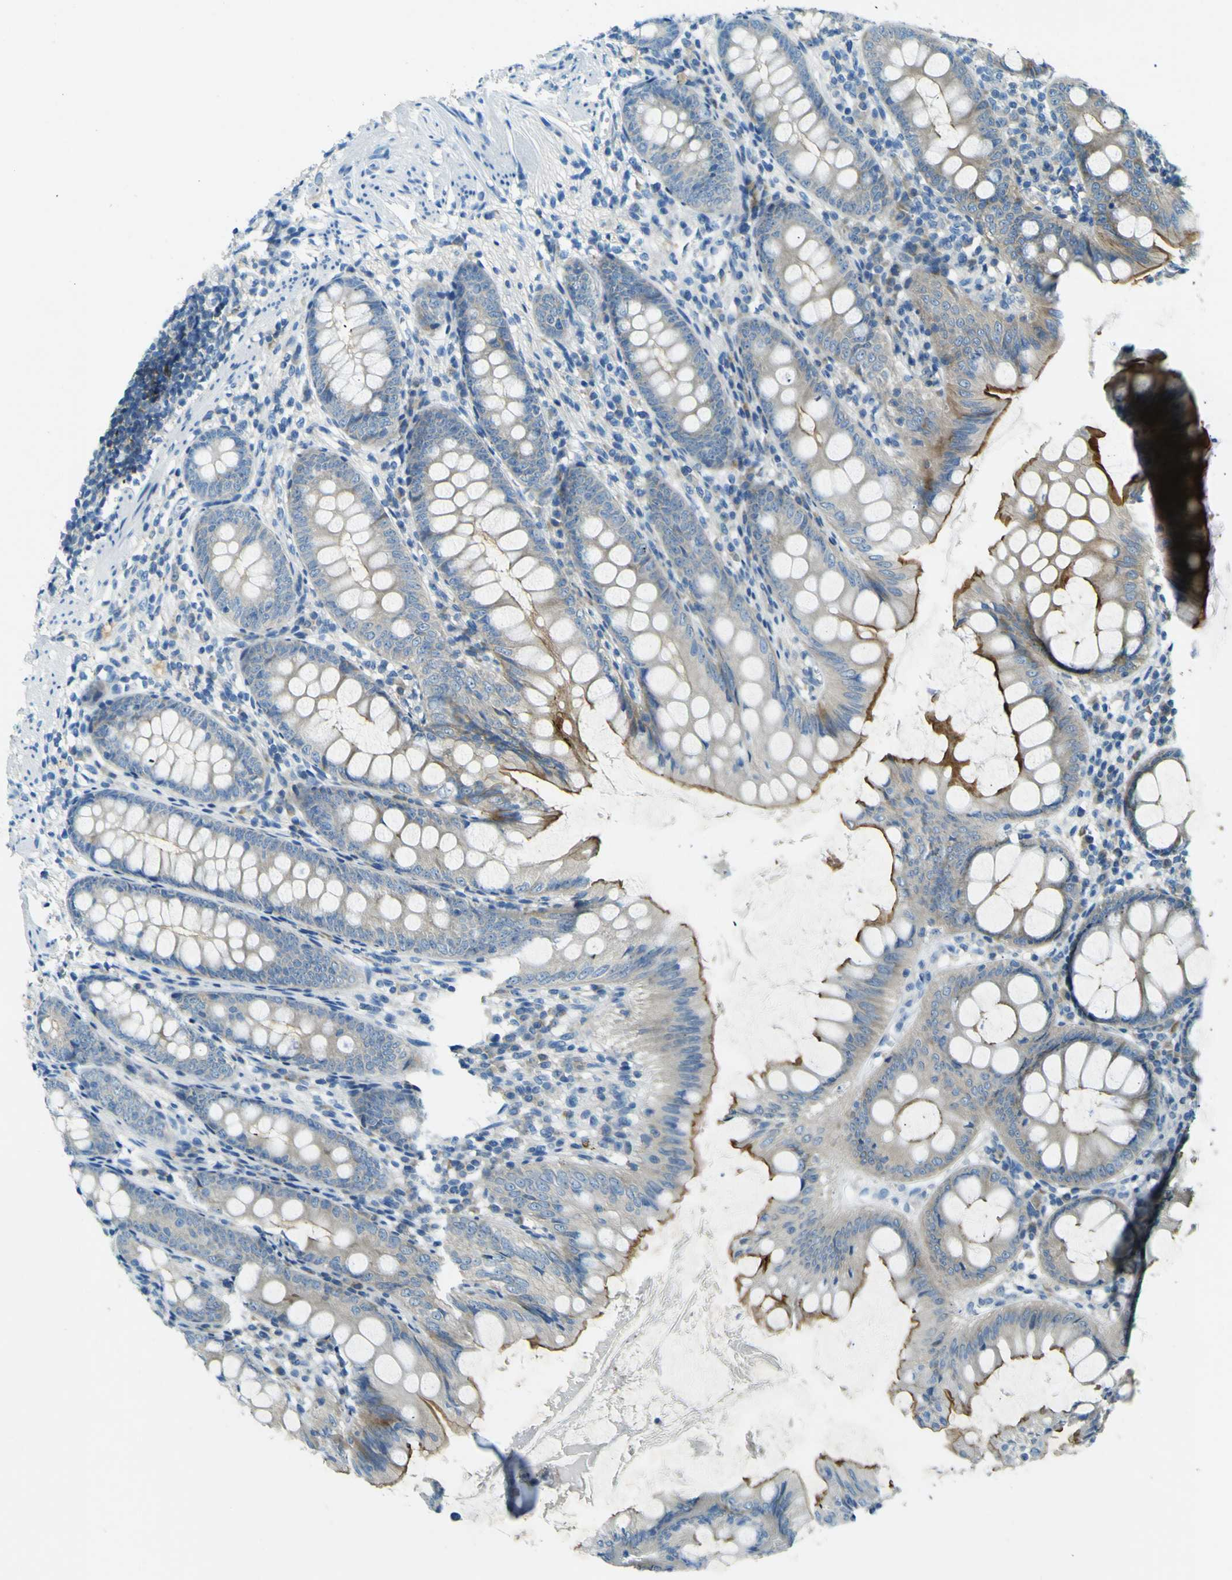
{"staining": {"intensity": "moderate", "quantity": "25%-75%", "location": "cytoplasmic/membranous"}, "tissue": "appendix", "cell_type": "Glandular cells", "image_type": "normal", "snomed": [{"axis": "morphology", "description": "Normal tissue, NOS"}, {"axis": "topography", "description": "Appendix"}], "caption": "The image demonstrates staining of unremarkable appendix, revealing moderate cytoplasmic/membranous protein expression (brown color) within glandular cells. The staining was performed using DAB to visualize the protein expression in brown, while the nuclei were stained in blue with hematoxylin (Magnification: 20x).", "gene": "SORCS1", "patient": {"sex": "female", "age": 77}}